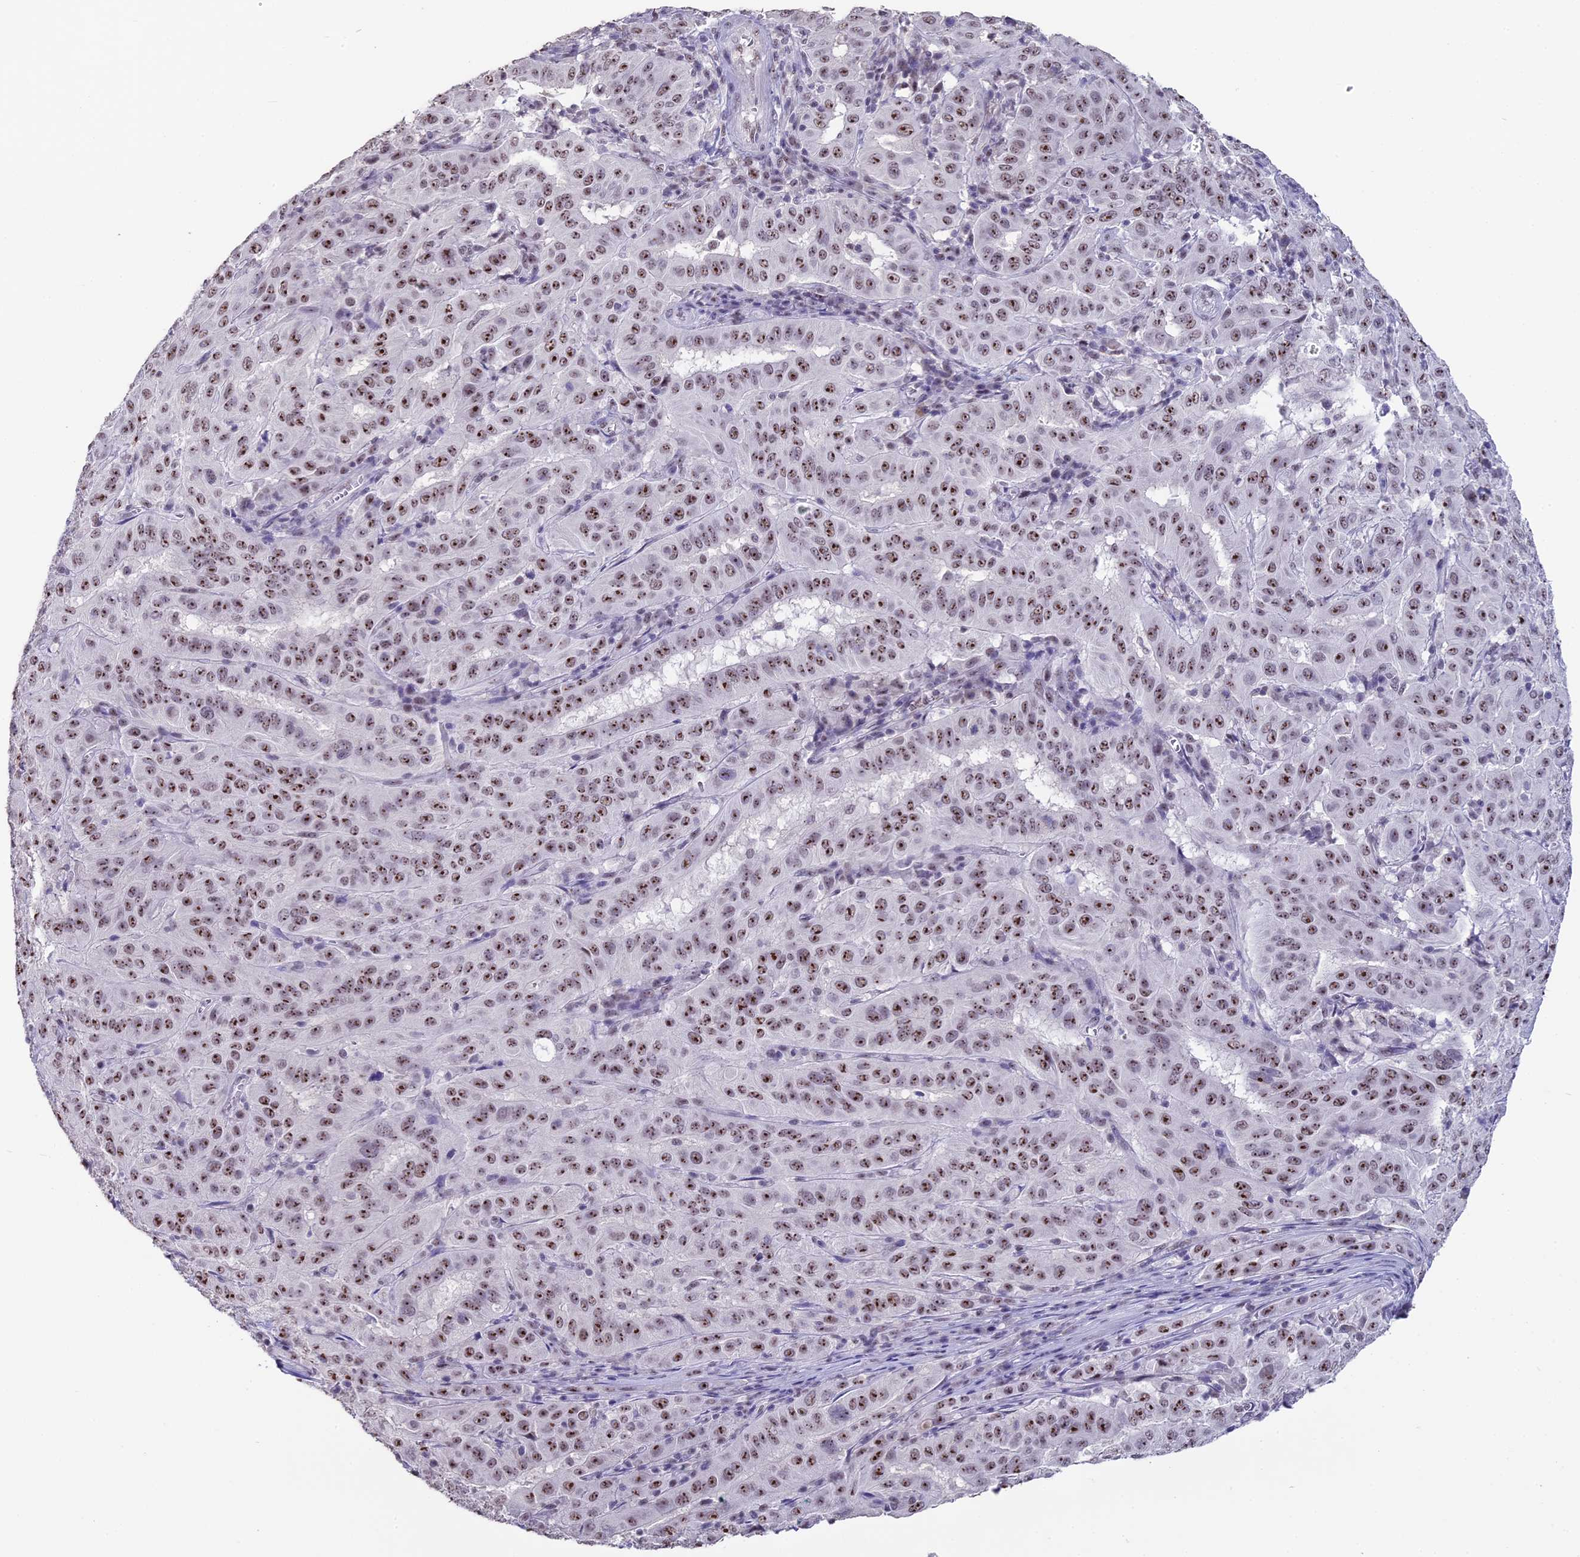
{"staining": {"intensity": "strong", "quantity": ">75%", "location": "nuclear"}, "tissue": "pancreatic cancer", "cell_type": "Tumor cells", "image_type": "cancer", "snomed": [{"axis": "morphology", "description": "Adenocarcinoma, NOS"}, {"axis": "topography", "description": "Pancreas"}], "caption": "DAB immunohistochemical staining of pancreatic cancer displays strong nuclear protein positivity in about >75% of tumor cells. (Stains: DAB in brown, nuclei in blue, Microscopy: brightfield microscopy at high magnification).", "gene": "SETD2", "patient": {"sex": "male", "age": 63}}